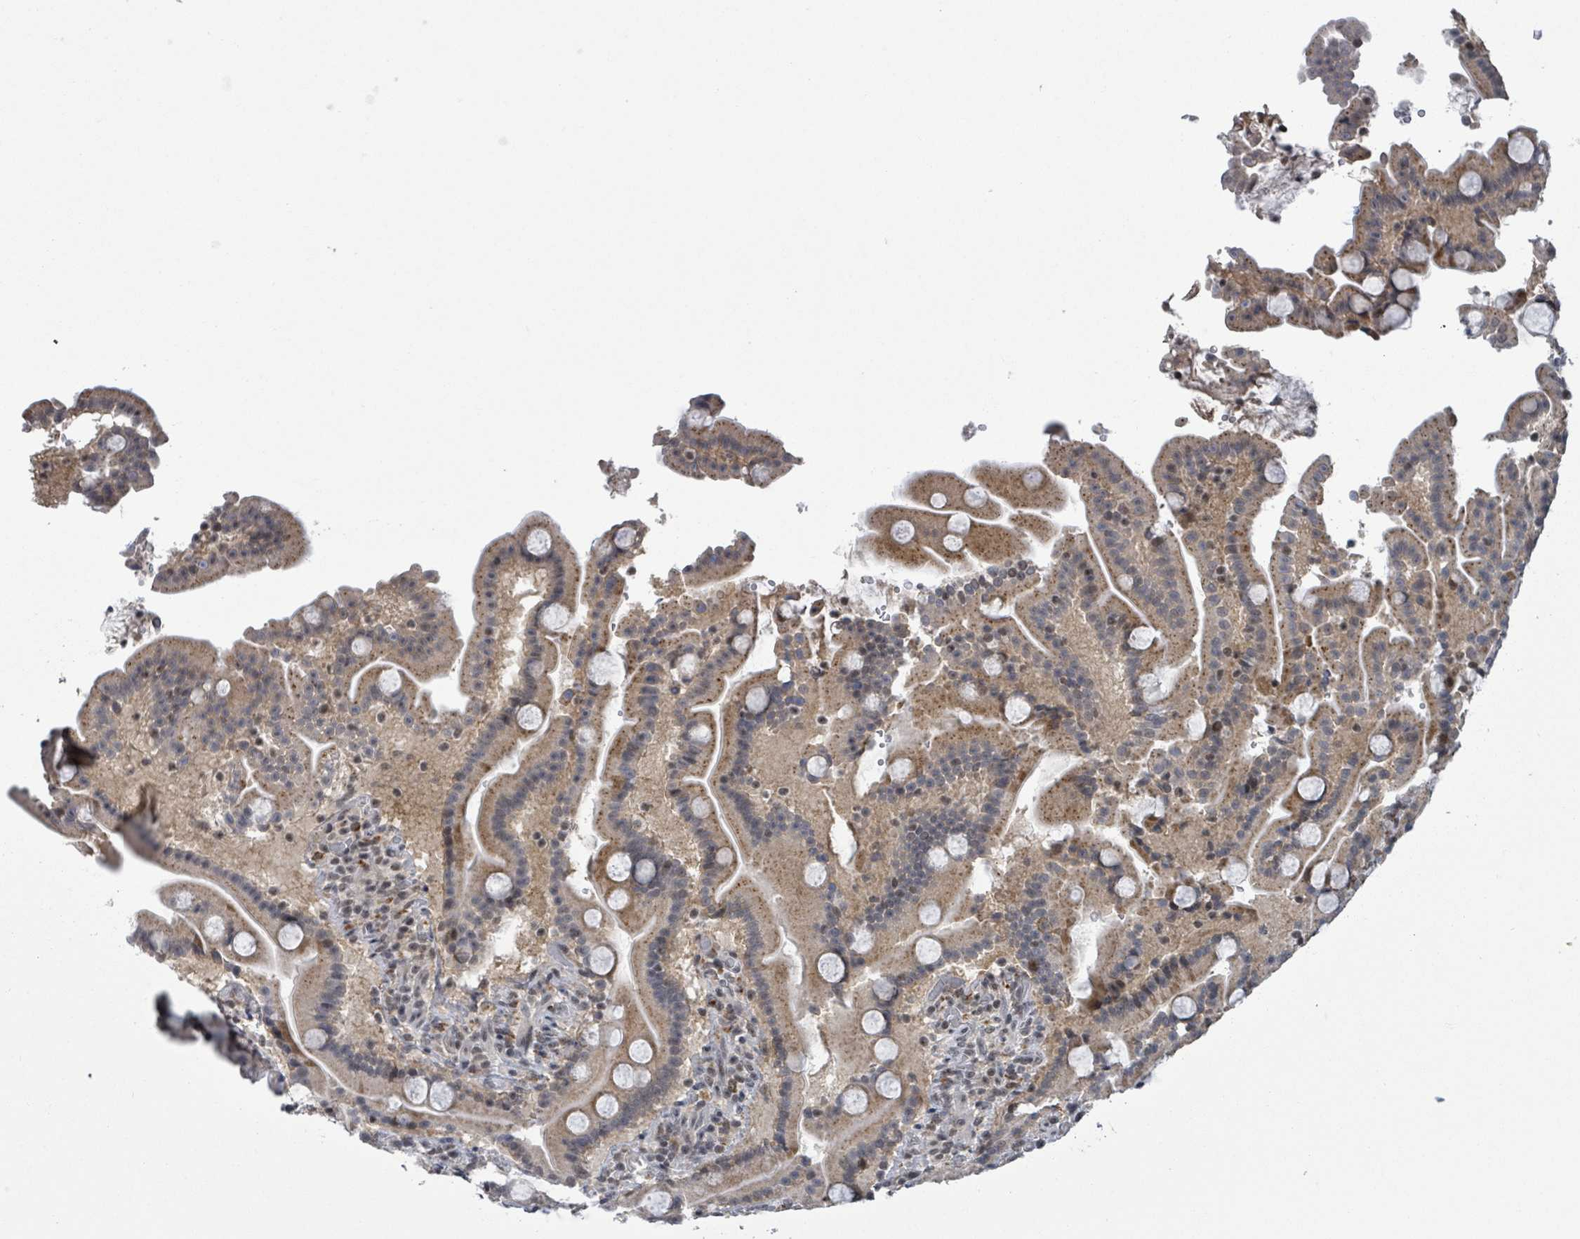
{"staining": {"intensity": "strong", "quantity": "25%-75%", "location": "cytoplasmic/membranous,nuclear"}, "tissue": "duodenum", "cell_type": "Glandular cells", "image_type": "normal", "snomed": [{"axis": "morphology", "description": "Normal tissue, NOS"}, {"axis": "topography", "description": "Duodenum"}], "caption": "The photomicrograph exhibits a brown stain indicating the presence of a protein in the cytoplasmic/membranous,nuclear of glandular cells in duodenum.", "gene": "ZBTB14", "patient": {"sex": "male", "age": 55}}